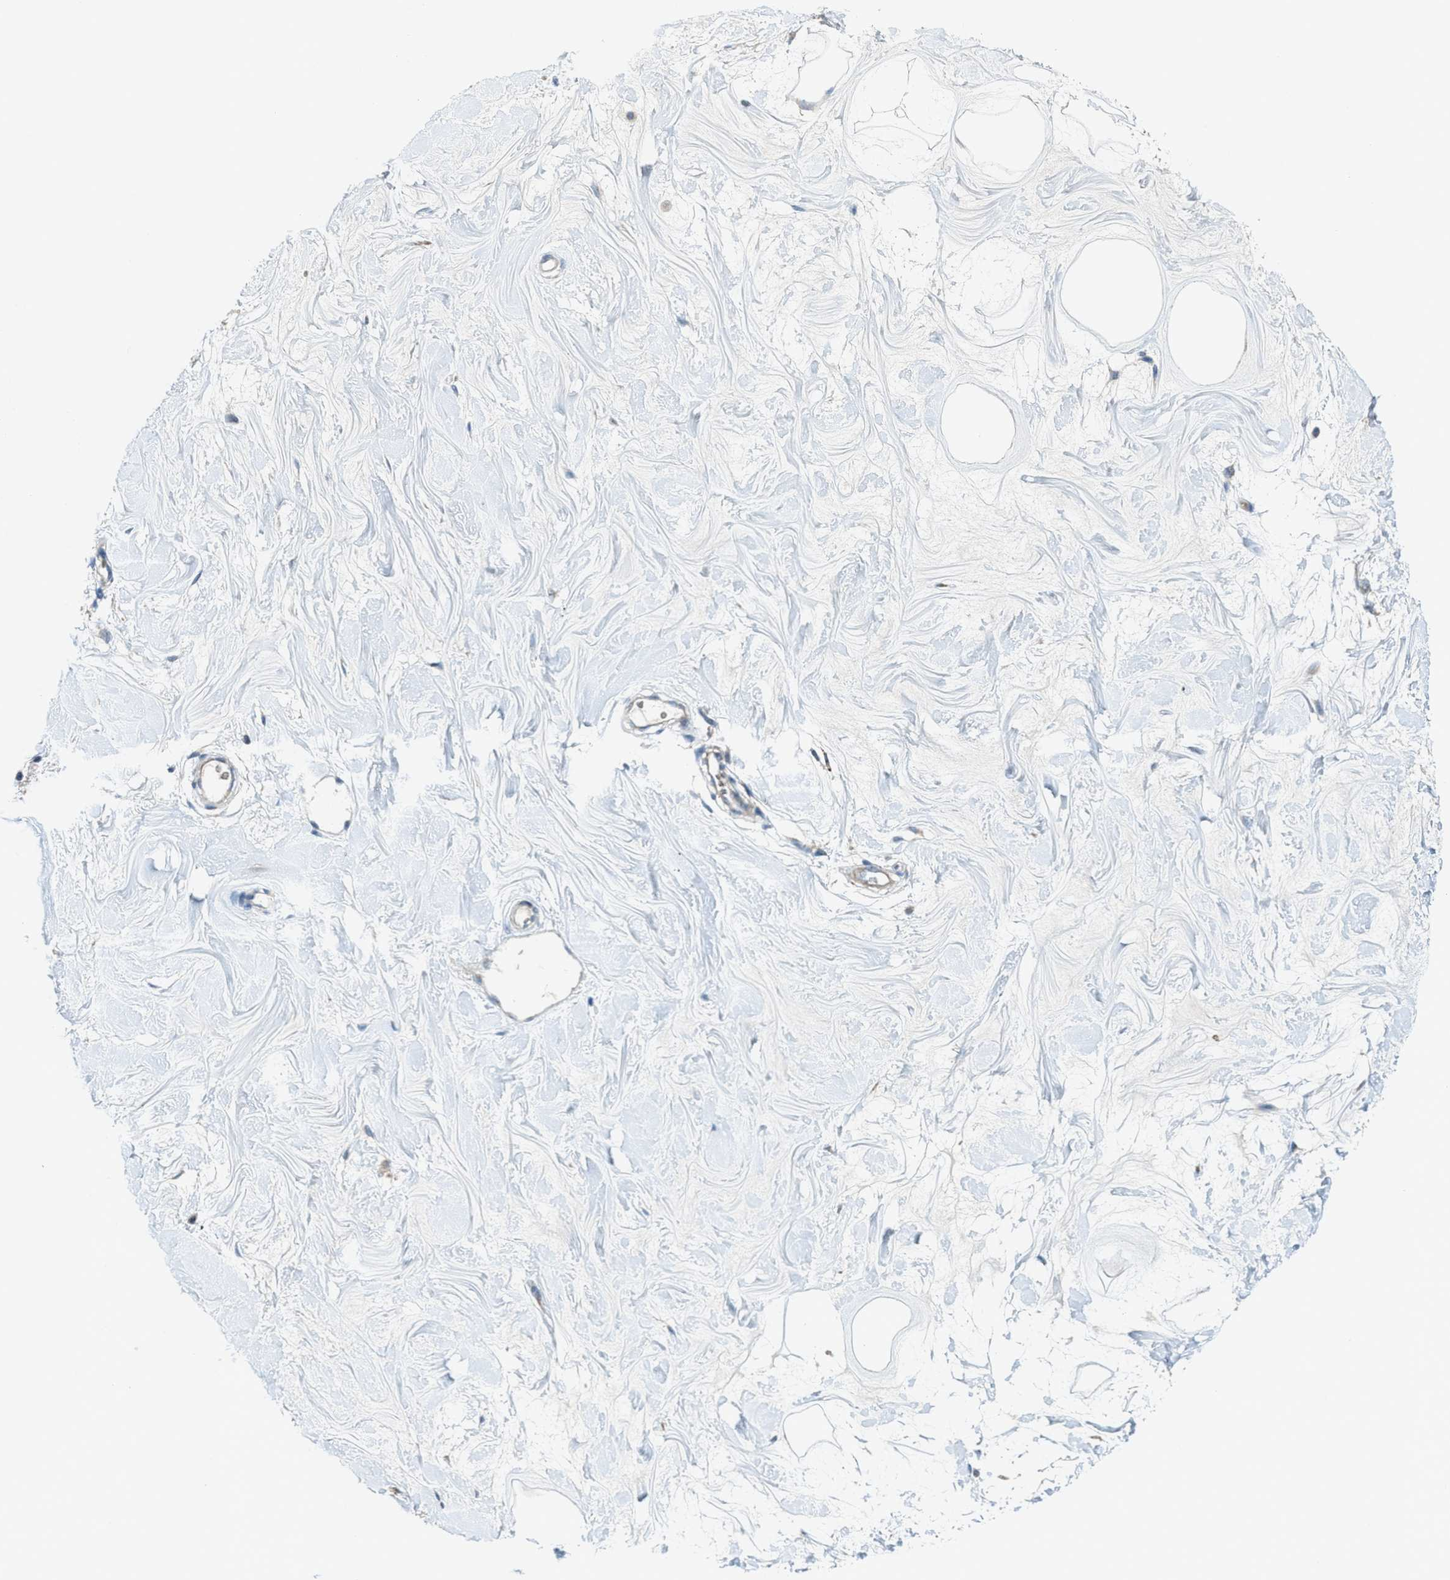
{"staining": {"intensity": "negative", "quantity": "none", "location": "none"}, "tissue": "breast", "cell_type": "Adipocytes", "image_type": "normal", "snomed": [{"axis": "morphology", "description": "Normal tissue, NOS"}, {"axis": "morphology", "description": "Lobular carcinoma"}, {"axis": "topography", "description": "Breast"}], "caption": "Immunohistochemical staining of normal breast displays no significant positivity in adipocytes. Nuclei are stained in blue.", "gene": "CDON", "patient": {"sex": "female", "age": 59}}